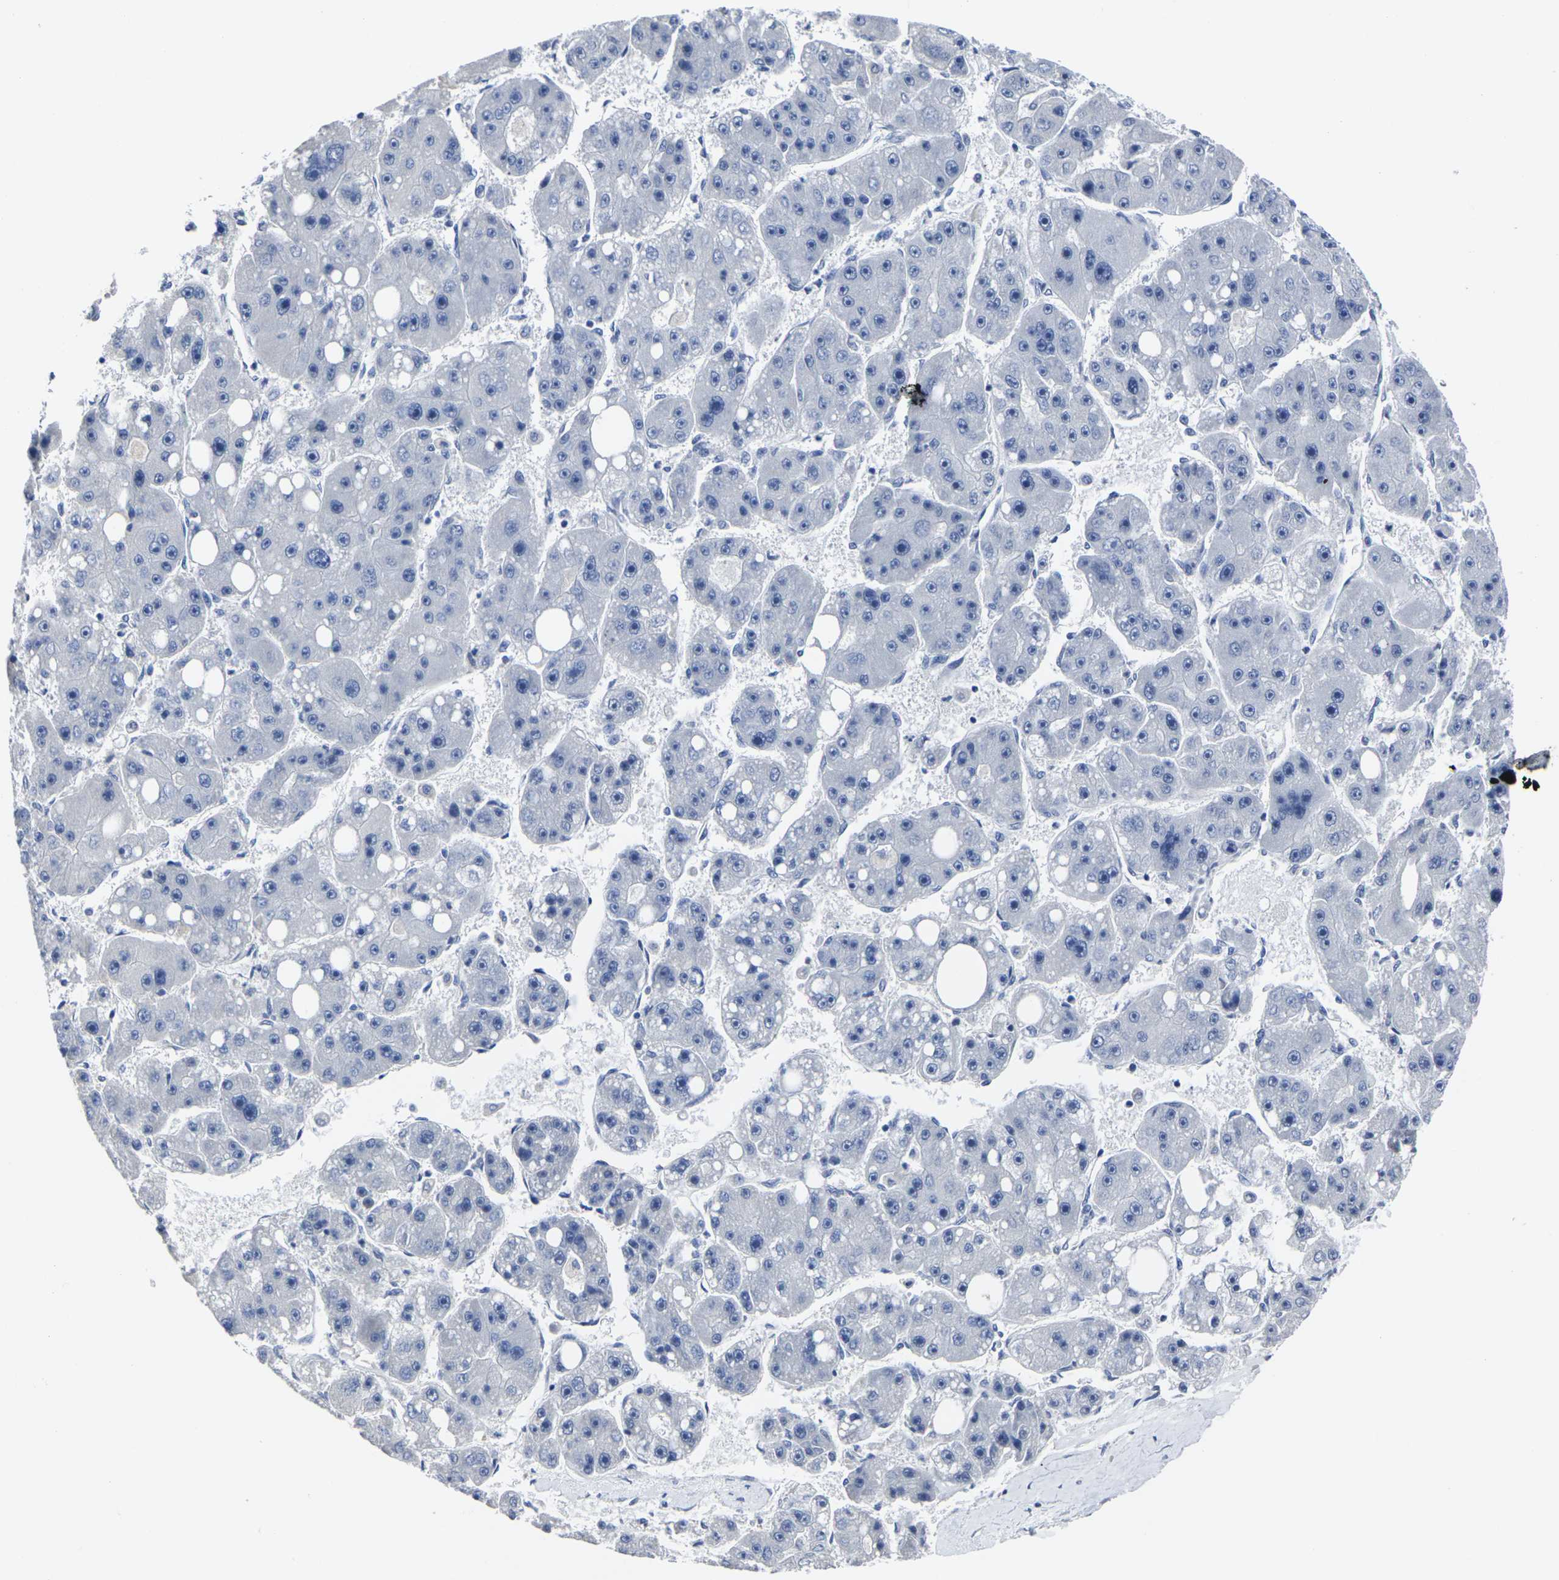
{"staining": {"intensity": "negative", "quantity": "none", "location": "none"}, "tissue": "liver cancer", "cell_type": "Tumor cells", "image_type": "cancer", "snomed": [{"axis": "morphology", "description": "Carcinoma, Hepatocellular, NOS"}, {"axis": "topography", "description": "Liver"}], "caption": "This image is of hepatocellular carcinoma (liver) stained with IHC to label a protein in brown with the nuclei are counter-stained blue. There is no expression in tumor cells.", "gene": "MSANTD4", "patient": {"sex": "female", "age": 61}}